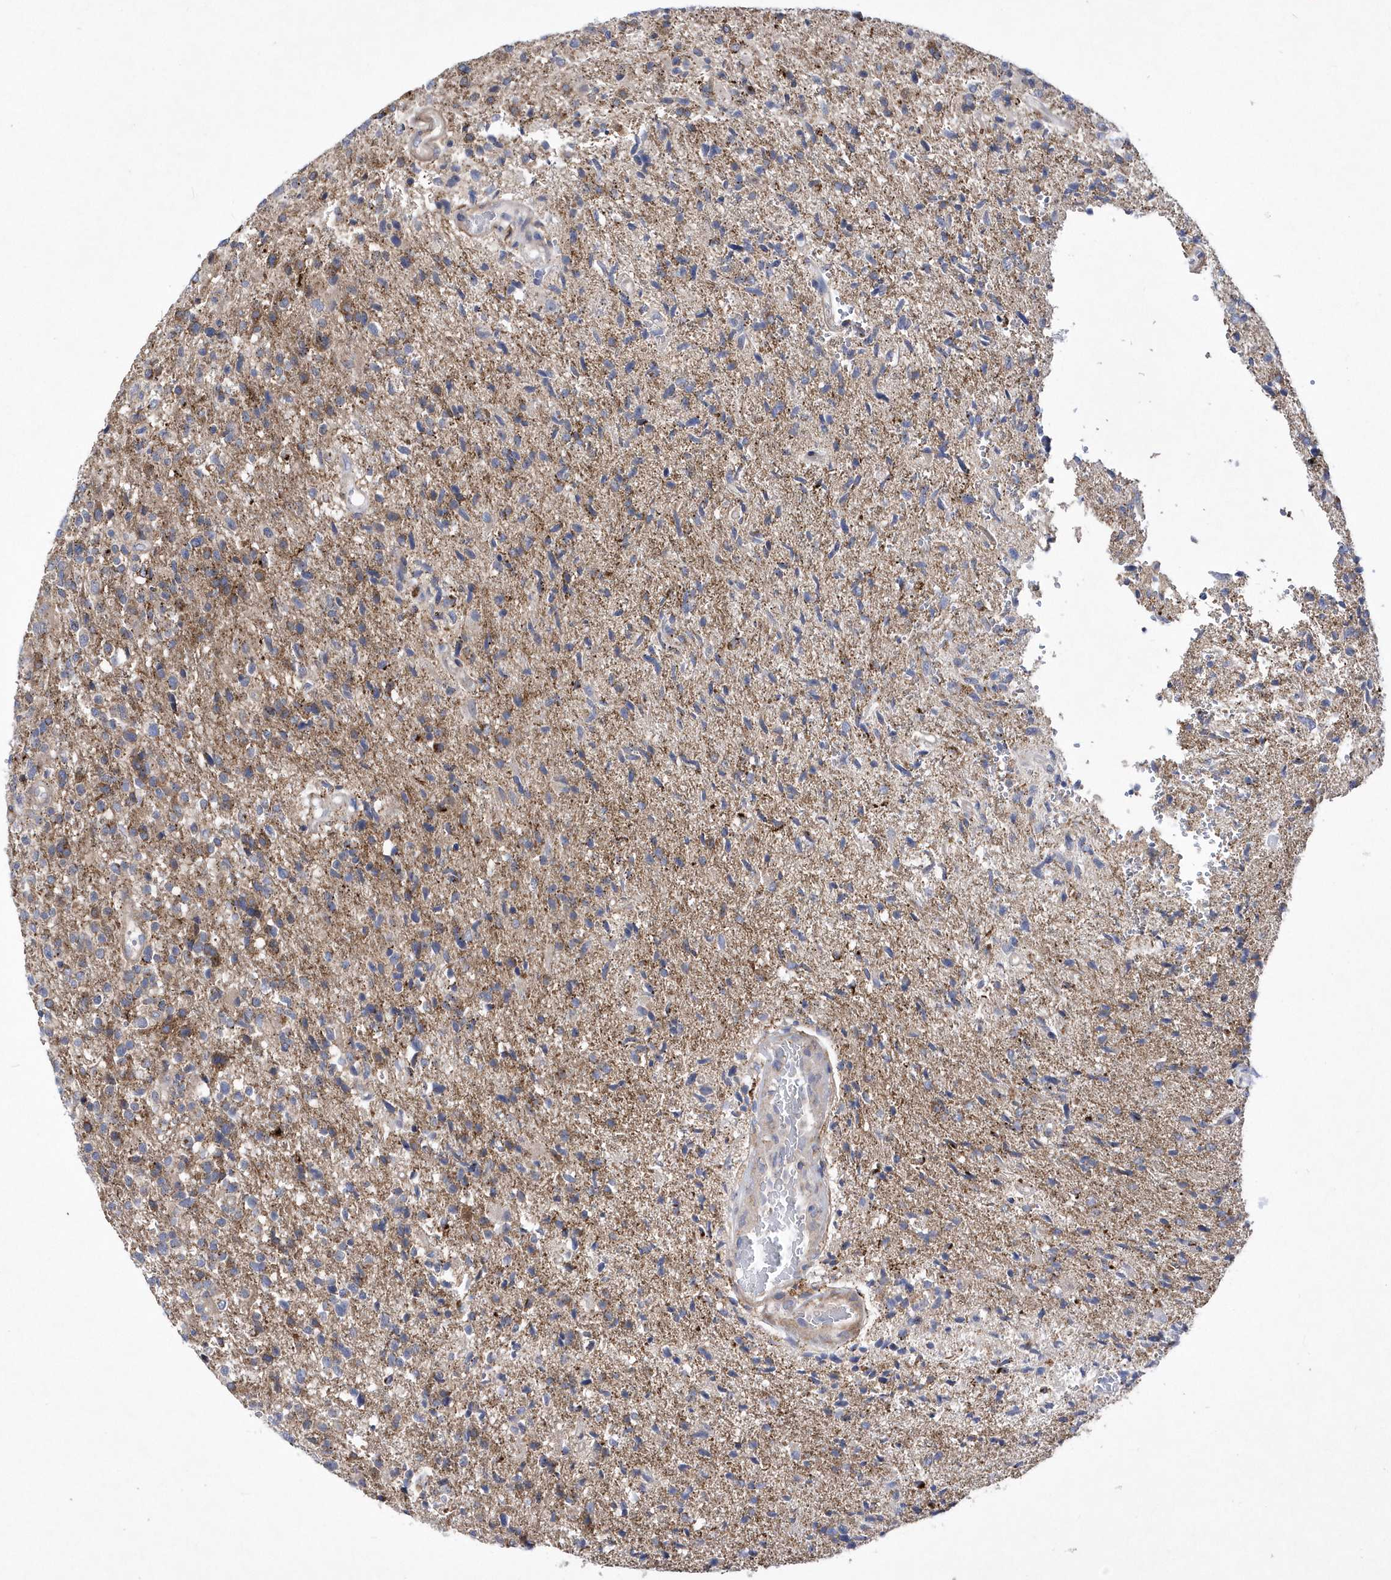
{"staining": {"intensity": "moderate", "quantity": "<25%", "location": "cytoplasmic/membranous"}, "tissue": "glioma", "cell_type": "Tumor cells", "image_type": "cancer", "snomed": [{"axis": "morphology", "description": "Glioma, malignant, High grade"}, {"axis": "topography", "description": "Brain"}], "caption": "Immunohistochemistry (DAB) staining of human high-grade glioma (malignant) shows moderate cytoplasmic/membranous protein staining in about <25% of tumor cells. (DAB (3,3'-diaminobenzidine) = brown stain, brightfield microscopy at high magnification).", "gene": "LONRF2", "patient": {"sex": "male", "age": 72}}